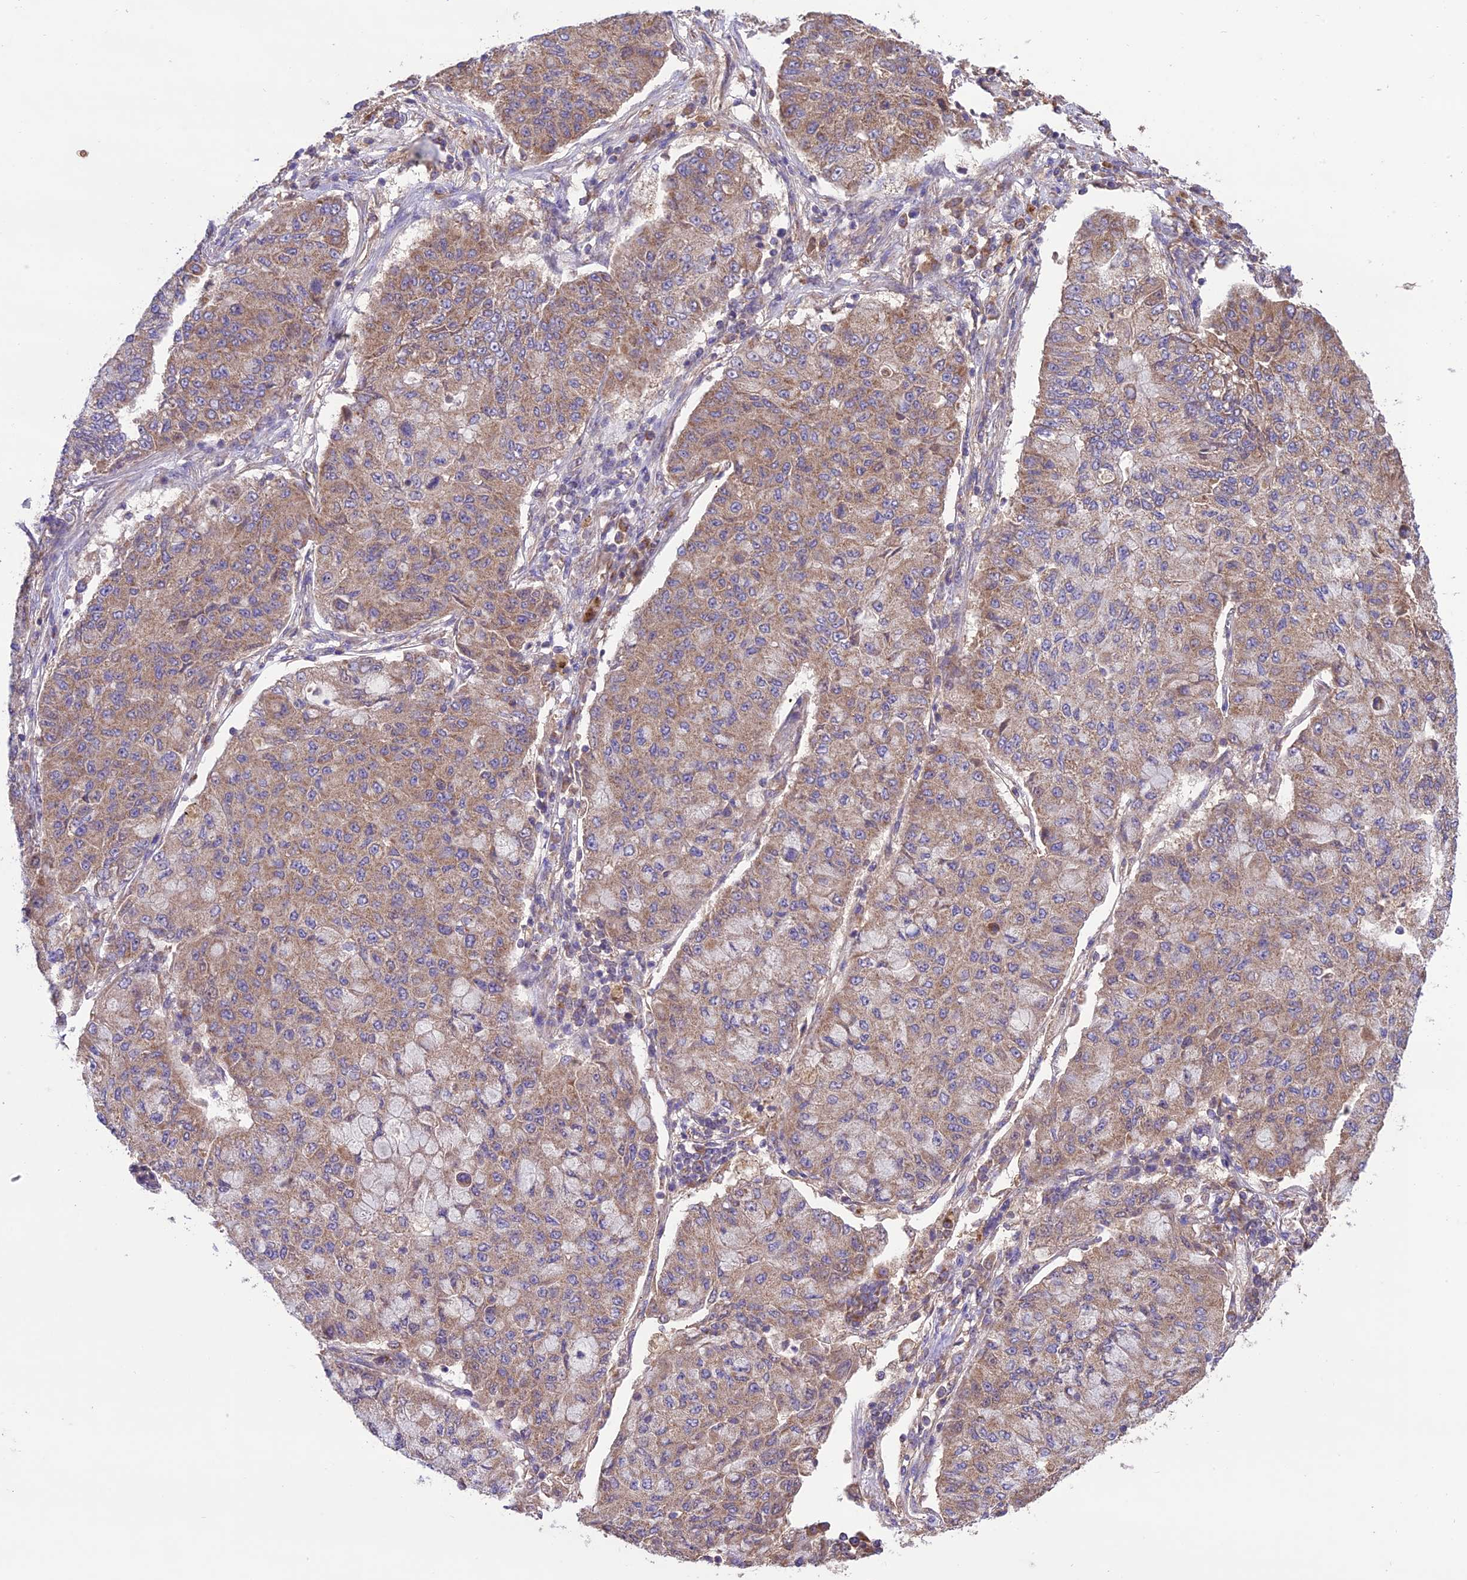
{"staining": {"intensity": "moderate", "quantity": "25%-75%", "location": "cytoplasmic/membranous"}, "tissue": "lung cancer", "cell_type": "Tumor cells", "image_type": "cancer", "snomed": [{"axis": "morphology", "description": "Squamous cell carcinoma, NOS"}, {"axis": "topography", "description": "Lung"}], "caption": "Lung squamous cell carcinoma was stained to show a protein in brown. There is medium levels of moderate cytoplasmic/membranous positivity in approximately 25%-75% of tumor cells.", "gene": "NDUFAF1", "patient": {"sex": "male", "age": 74}}